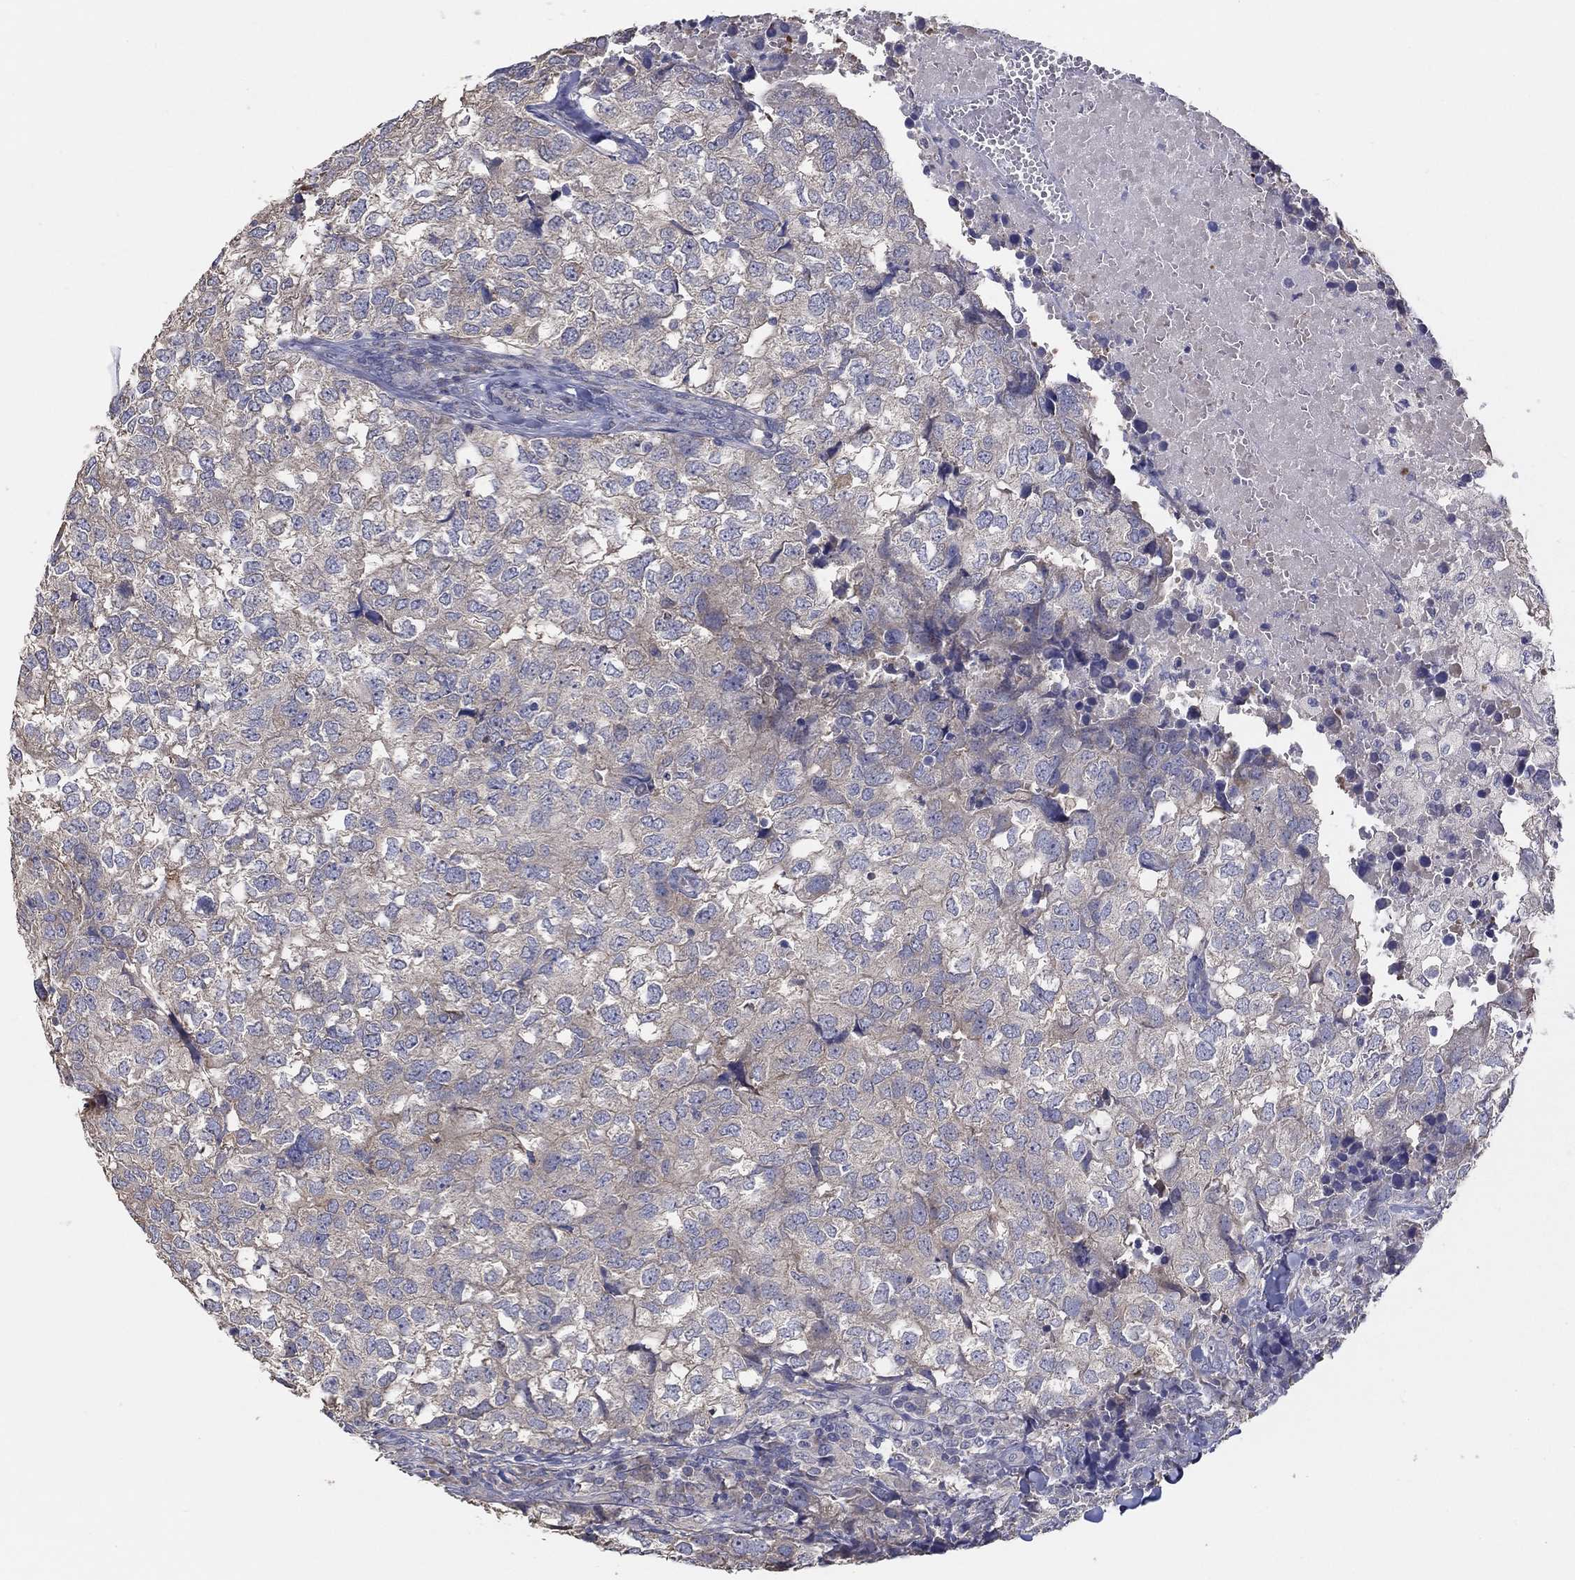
{"staining": {"intensity": "weak", "quantity": "<25%", "location": "cytoplasmic/membranous"}, "tissue": "breast cancer", "cell_type": "Tumor cells", "image_type": "cancer", "snomed": [{"axis": "morphology", "description": "Duct carcinoma"}, {"axis": "topography", "description": "Breast"}], "caption": "An image of human breast cancer is negative for staining in tumor cells. The staining is performed using DAB (3,3'-diaminobenzidine) brown chromogen with nuclei counter-stained in using hematoxylin.", "gene": "DOCK3", "patient": {"sex": "female", "age": 30}}